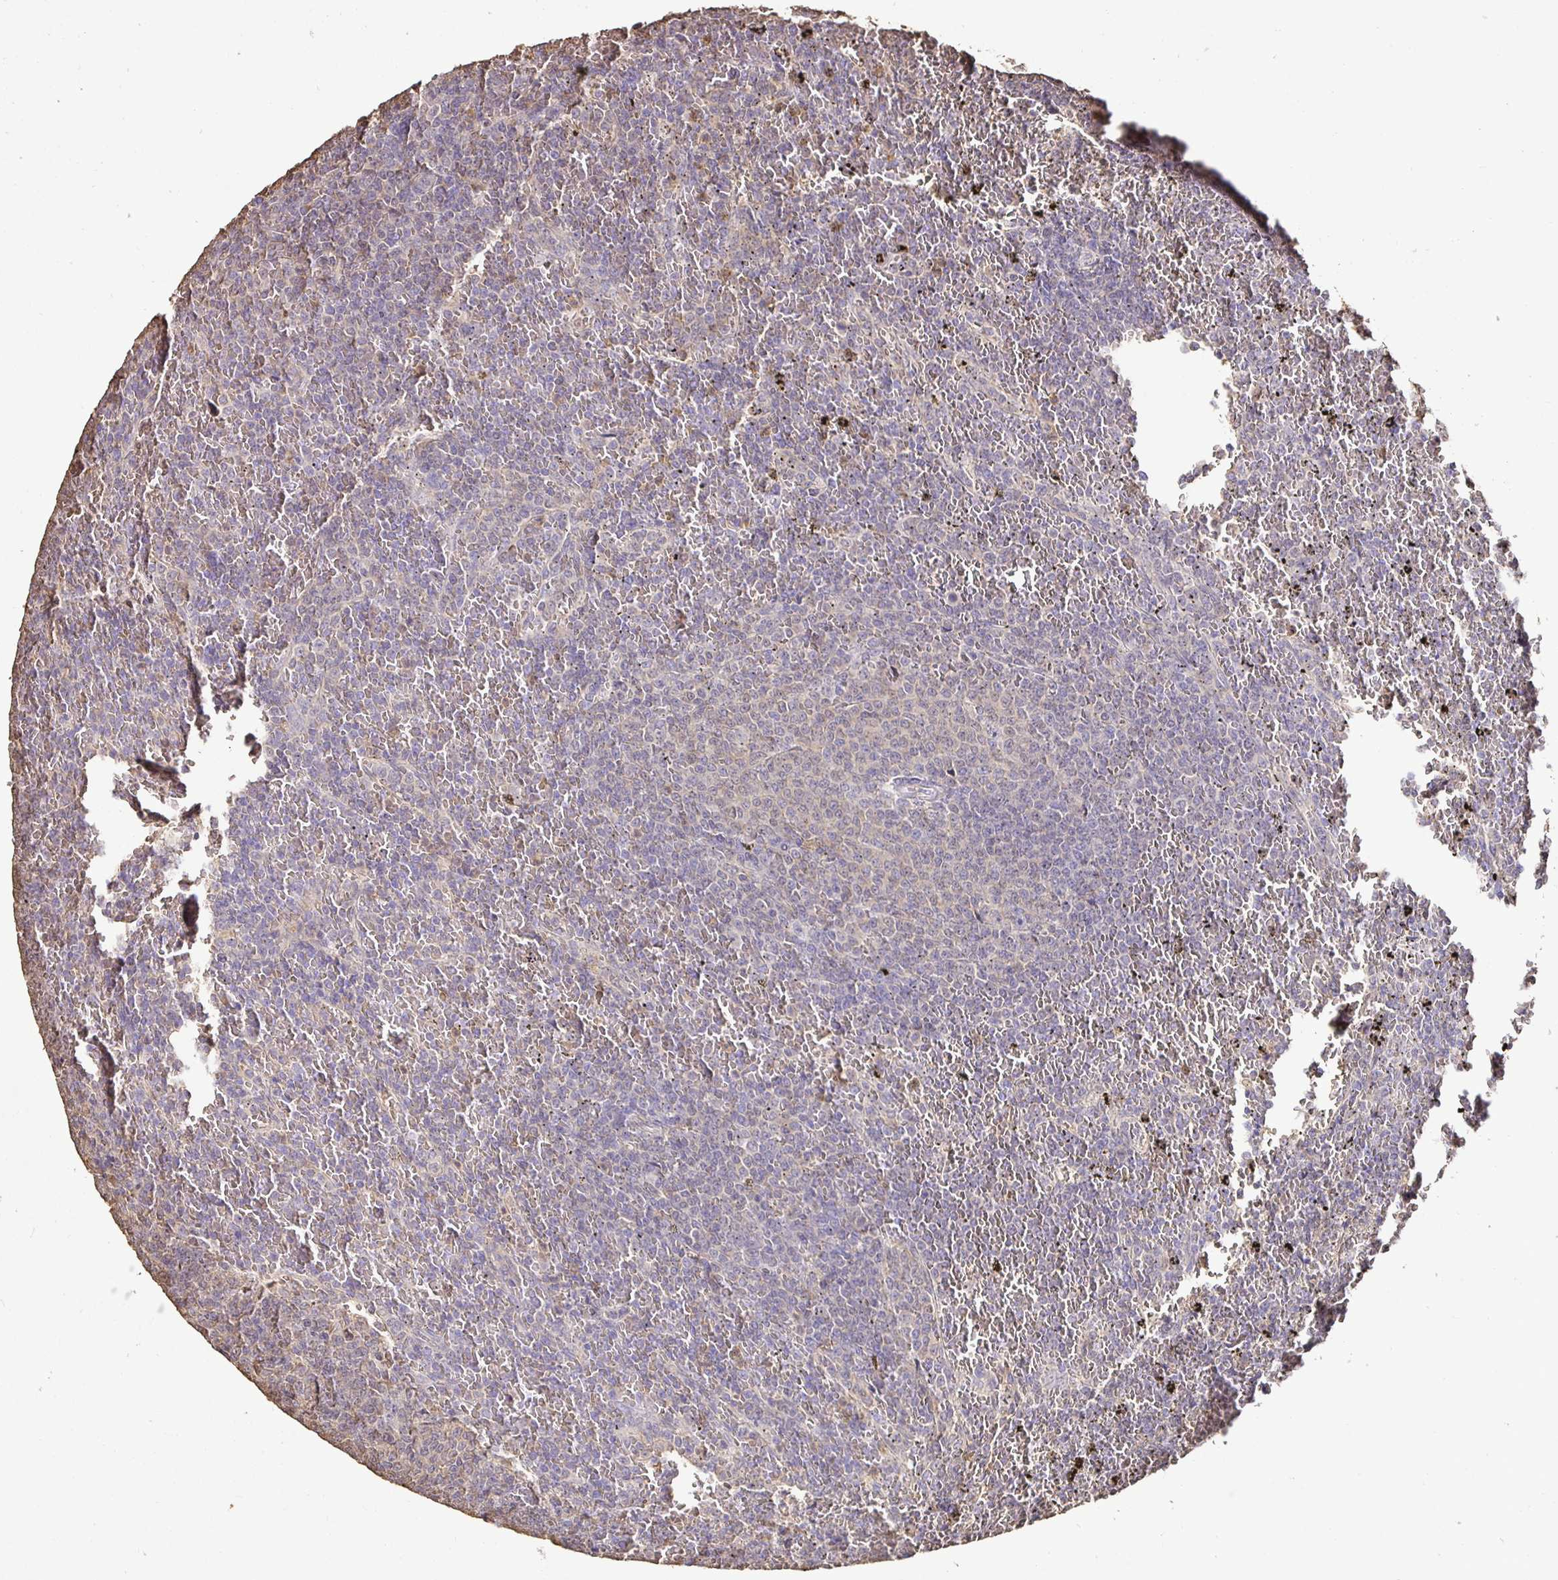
{"staining": {"intensity": "negative", "quantity": "none", "location": "none"}, "tissue": "lymphoma", "cell_type": "Tumor cells", "image_type": "cancer", "snomed": [{"axis": "morphology", "description": "Malignant lymphoma, non-Hodgkin's type, Low grade"}, {"axis": "topography", "description": "Spleen"}], "caption": "There is no significant expression in tumor cells of low-grade malignant lymphoma, non-Hodgkin's type.", "gene": "MAPK8IP3", "patient": {"sex": "female", "age": 77}}